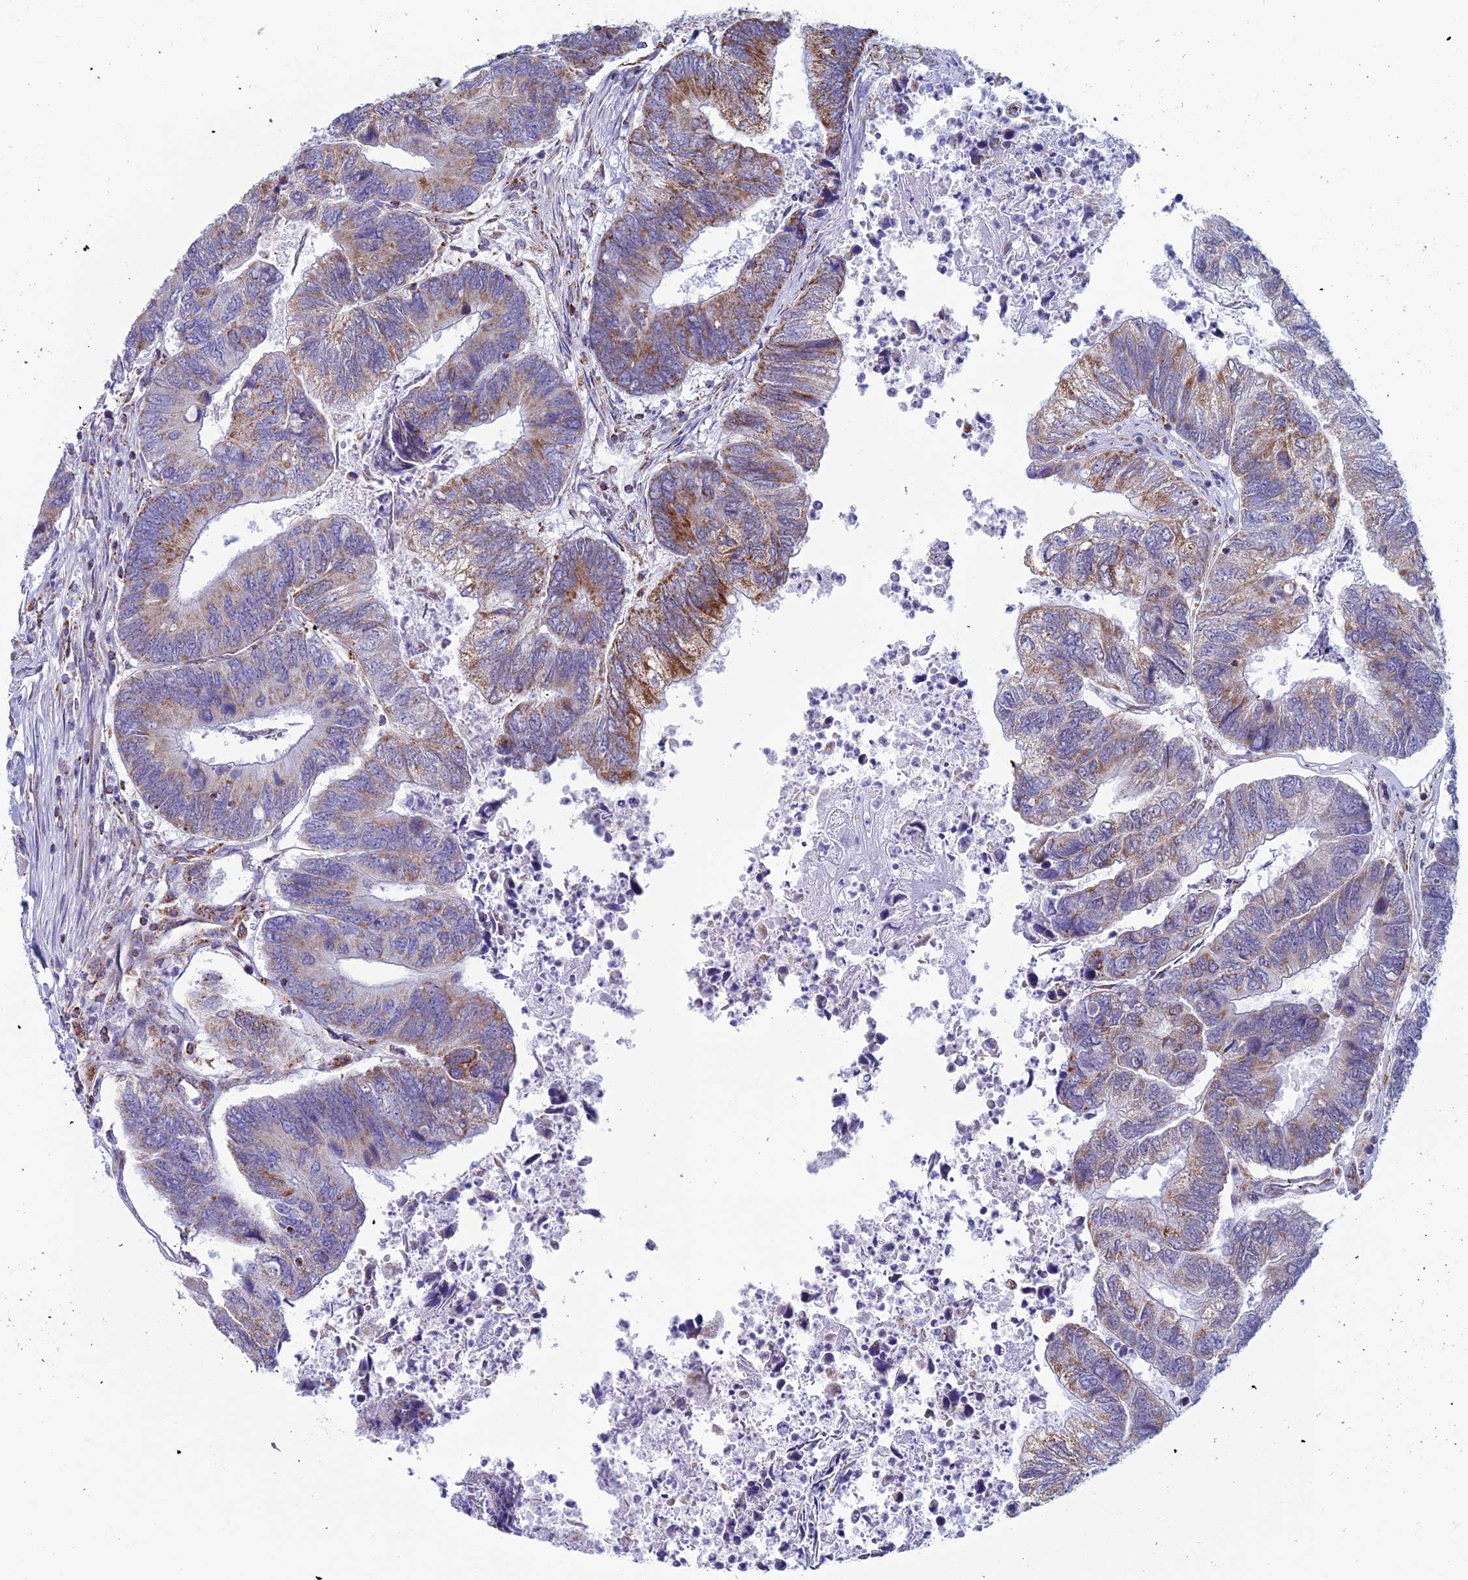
{"staining": {"intensity": "moderate", "quantity": ">75%", "location": "cytoplasmic/membranous"}, "tissue": "colorectal cancer", "cell_type": "Tumor cells", "image_type": "cancer", "snomed": [{"axis": "morphology", "description": "Adenocarcinoma, NOS"}, {"axis": "topography", "description": "Colon"}], "caption": "An image of adenocarcinoma (colorectal) stained for a protein reveals moderate cytoplasmic/membranous brown staining in tumor cells.", "gene": "ZNG1B", "patient": {"sex": "female", "age": 67}}